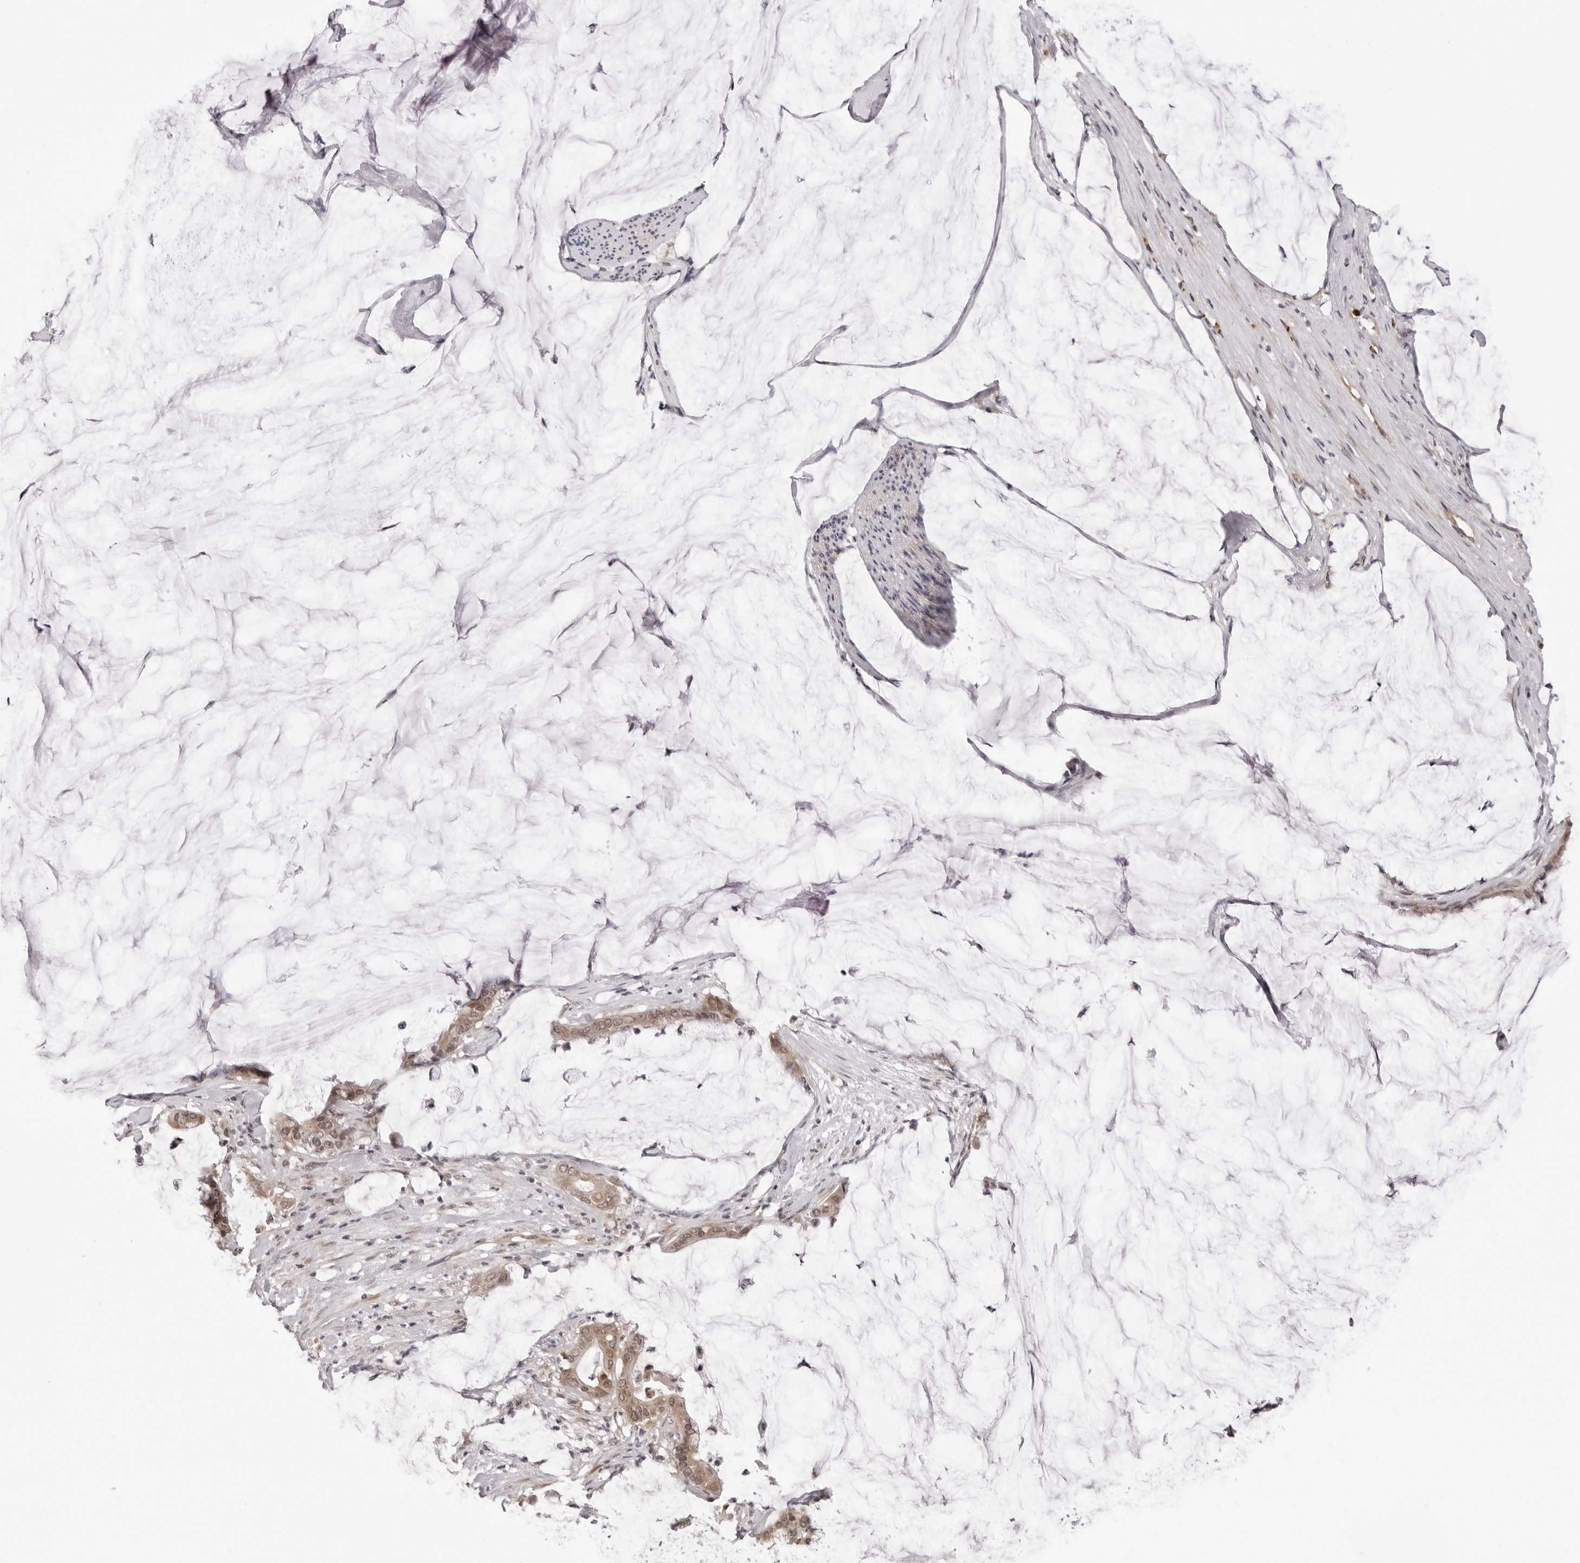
{"staining": {"intensity": "weak", "quantity": ">75%", "location": "cytoplasmic/membranous,nuclear"}, "tissue": "pancreatic cancer", "cell_type": "Tumor cells", "image_type": "cancer", "snomed": [{"axis": "morphology", "description": "Adenocarcinoma, NOS"}, {"axis": "topography", "description": "Pancreas"}], "caption": "An image of pancreatic cancer stained for a protein shows weak cytoplasmic/membranous and nuclear brown staining in tumor cells. The protein is shown in brown color, while the nuclei are stained blue.", "gene": "ZC3H11A", "patient": {"sex": "male", "age": 41}}